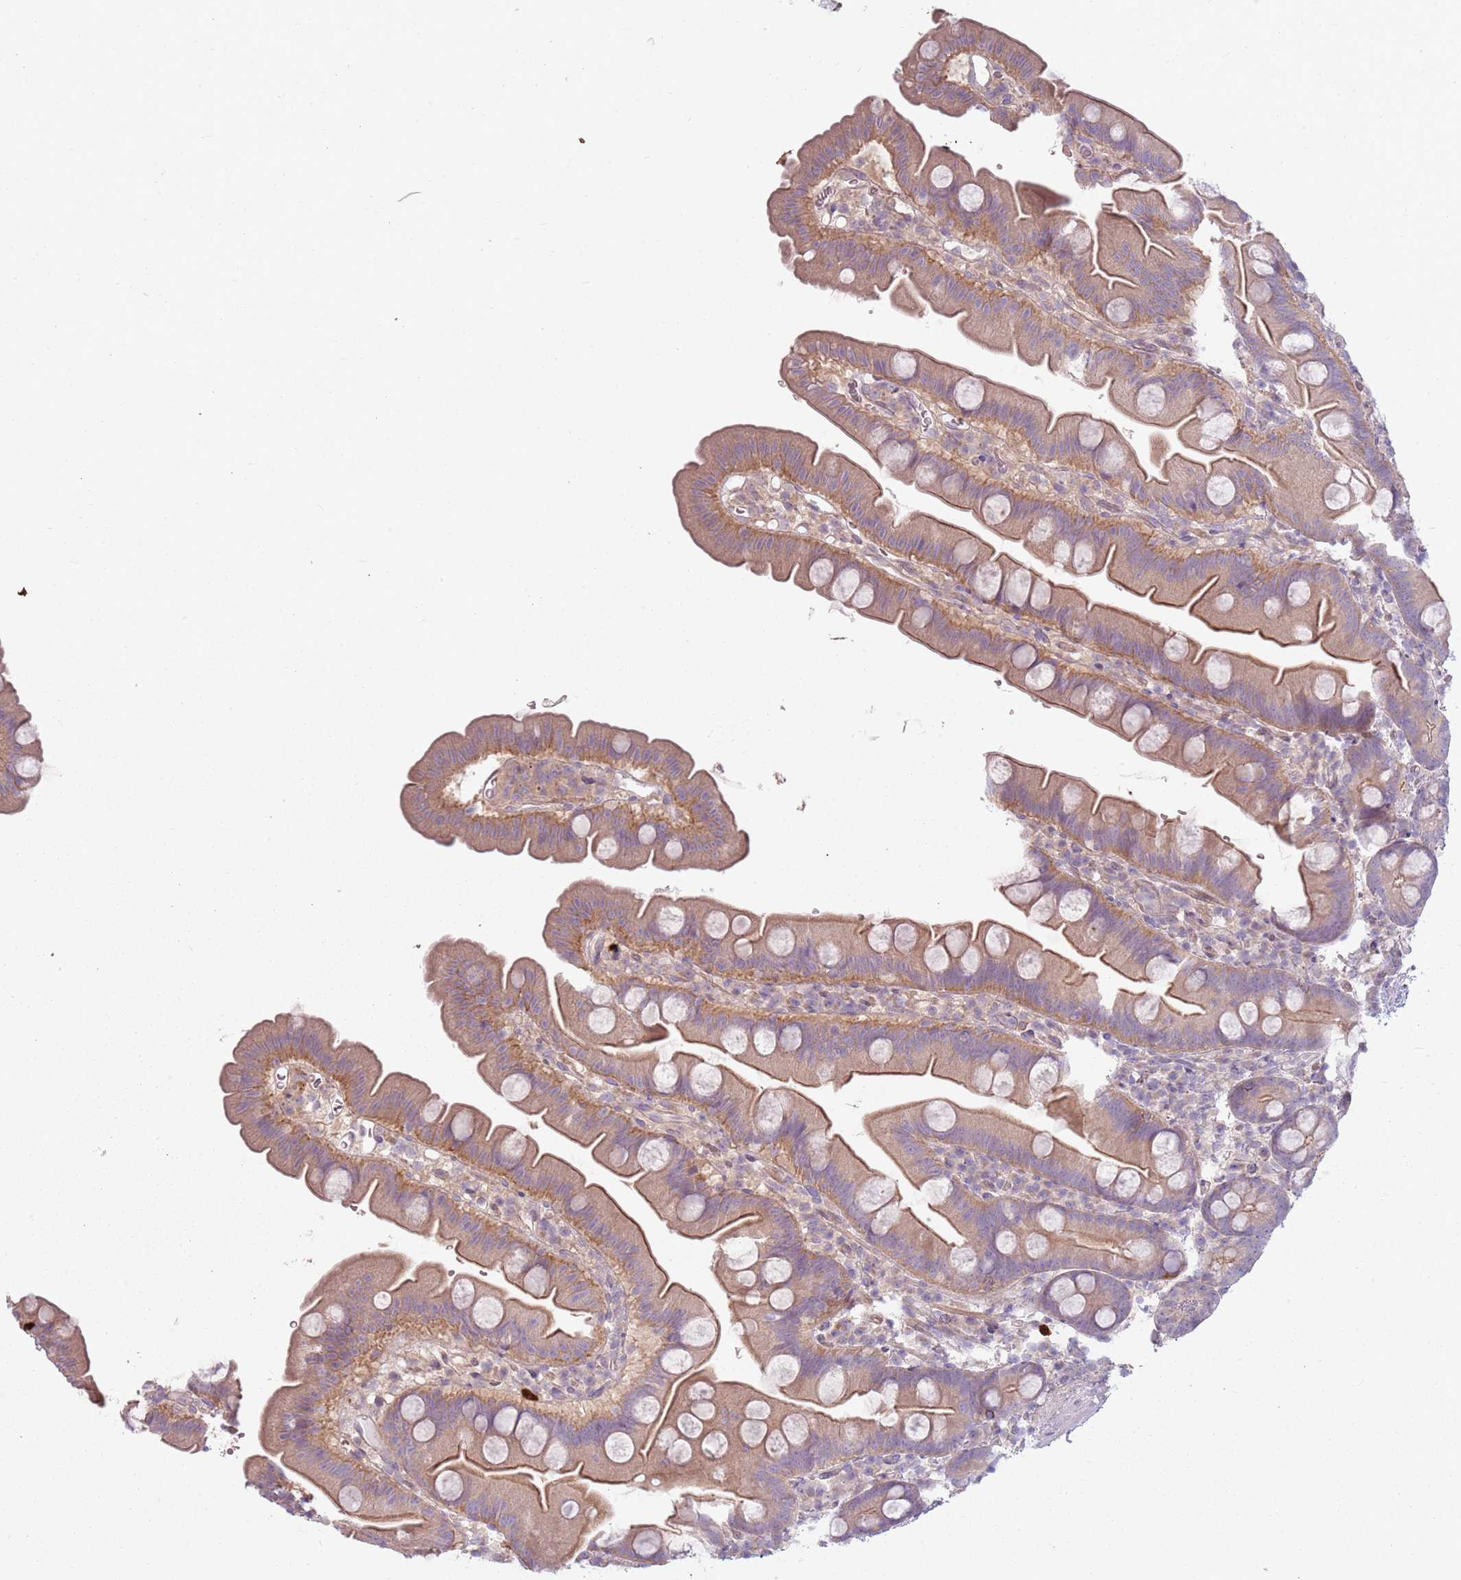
{"staining": {"intensity": "moderate", "quantity": "25%-75%", "location": "cytoplasmic/membranous"}, "tissue": "small intestine", "cell_type": "Glandular cells", "image_type": "normal", "snomed": [{"axis": "morphology", "description": "Normal tissue, NOS"}, {"axis": "topography", "description": "Small intestine"}], "caption": "Protein expression analysis of unremarkable small intestine demonstrates moderate cytoplasmic/membranous positivity in about 25%-75% of glandular cells.", "gene": "SPAG4", "patient": {"sex": "female", "age": 68}}